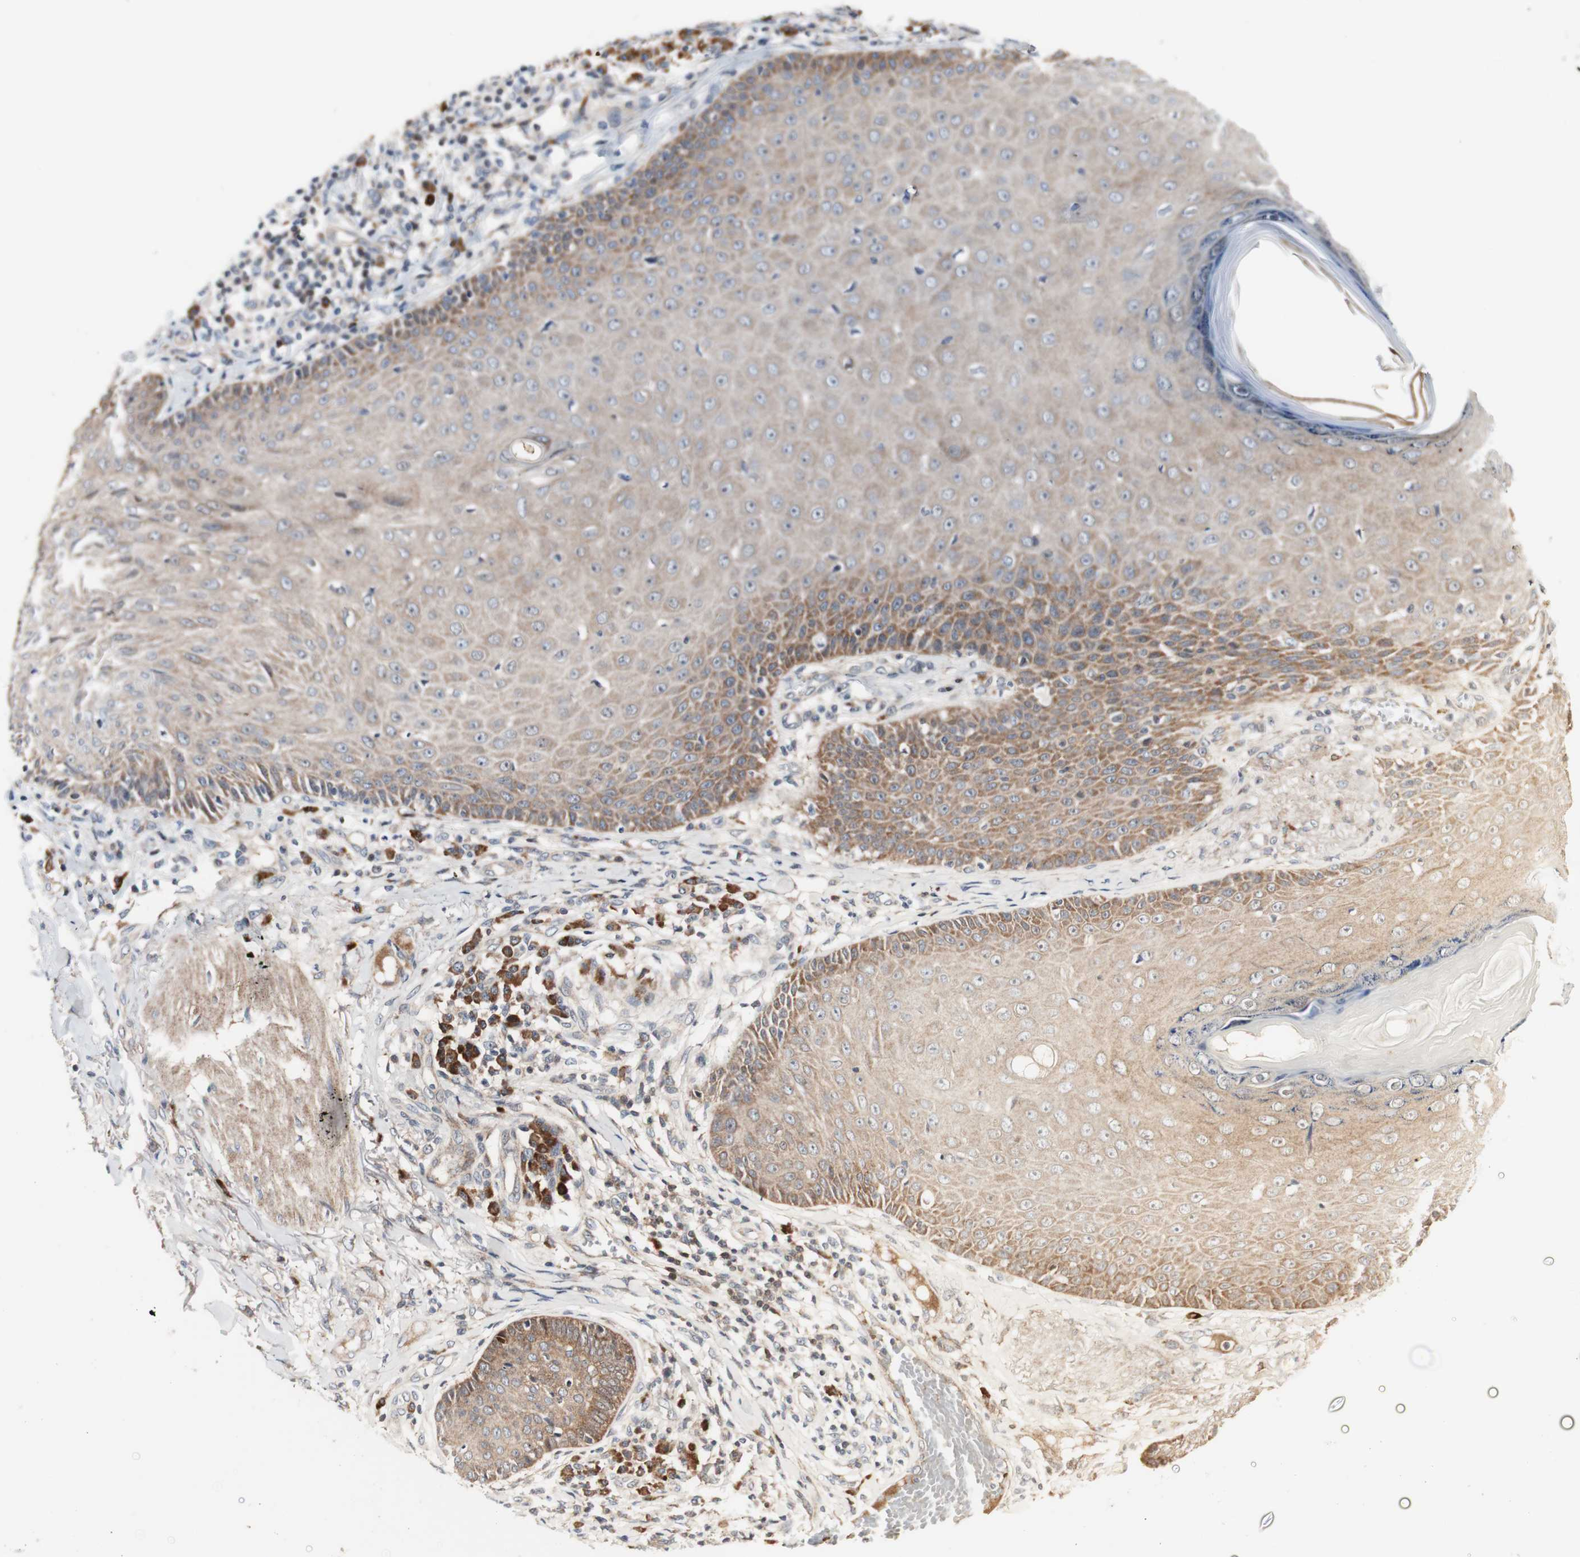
{"staining": {"intensity": "moderate", "quantity": ">75%", "location": "cytoplasmic/membranous"}, "tissue": "skin cancer", "cell_type": "Tumor cells", "image_type": "cancer", "snomed": [{"axis": "morphology", "description": "Normal tissue, NOS"}, {"axis": "morphology", "description": "Basal cell carcinoma"}, {"axis": "topography", "description": "Skin"}], "caption": "Skin basal cell carcinoma stained for a protein demonstrates moderate cytoplasmic/membranous positivity in tumor cells. (DAB IHC, brown staining for protein, blue staining for nuclei).", "gene": "PRDX2", "patient": {"sex": "male", "age": 52}}